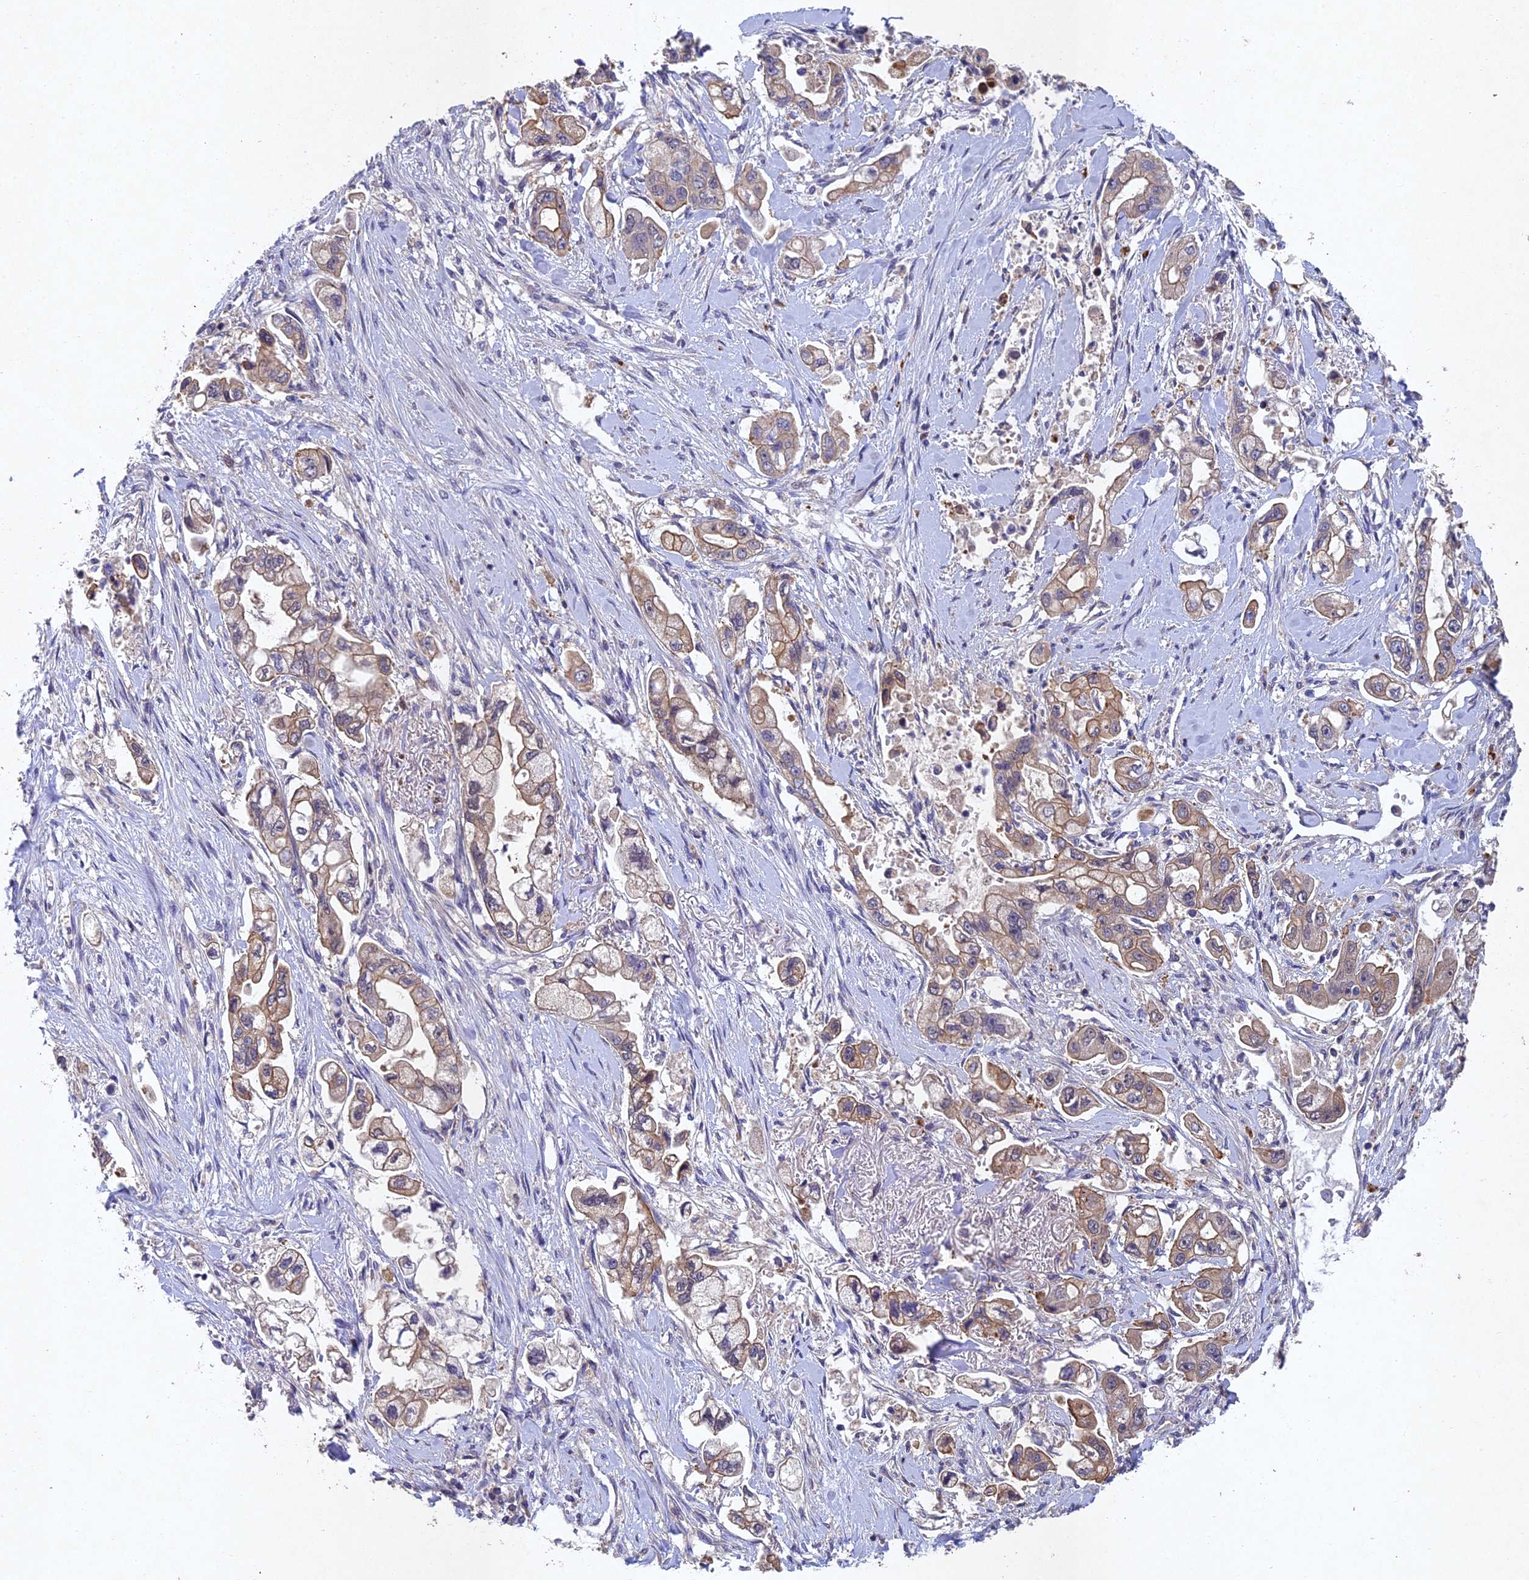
{"staining": {"intensity": "weak", "quantity": ">75%", "location": "cytoplasmic/membranous"}, "tissue": "stomach cancer", "cell_type": "Tumor cells", "image_type": "cancer", "snomed": [{"axis": "morphology", "description": "Adenocarcinoma, NOS"}, {"axis": "topography", "description": "Stomach"}], "caption": "Approximately >75% of tumor cells in human adenocarcinoma (stomach) show weak cytoplasmic/membranous protein staining as visualized by brown immunohistochemical staining.", "gene": "NSMCE1", "patient": {"sex": "male", "age": 62}}